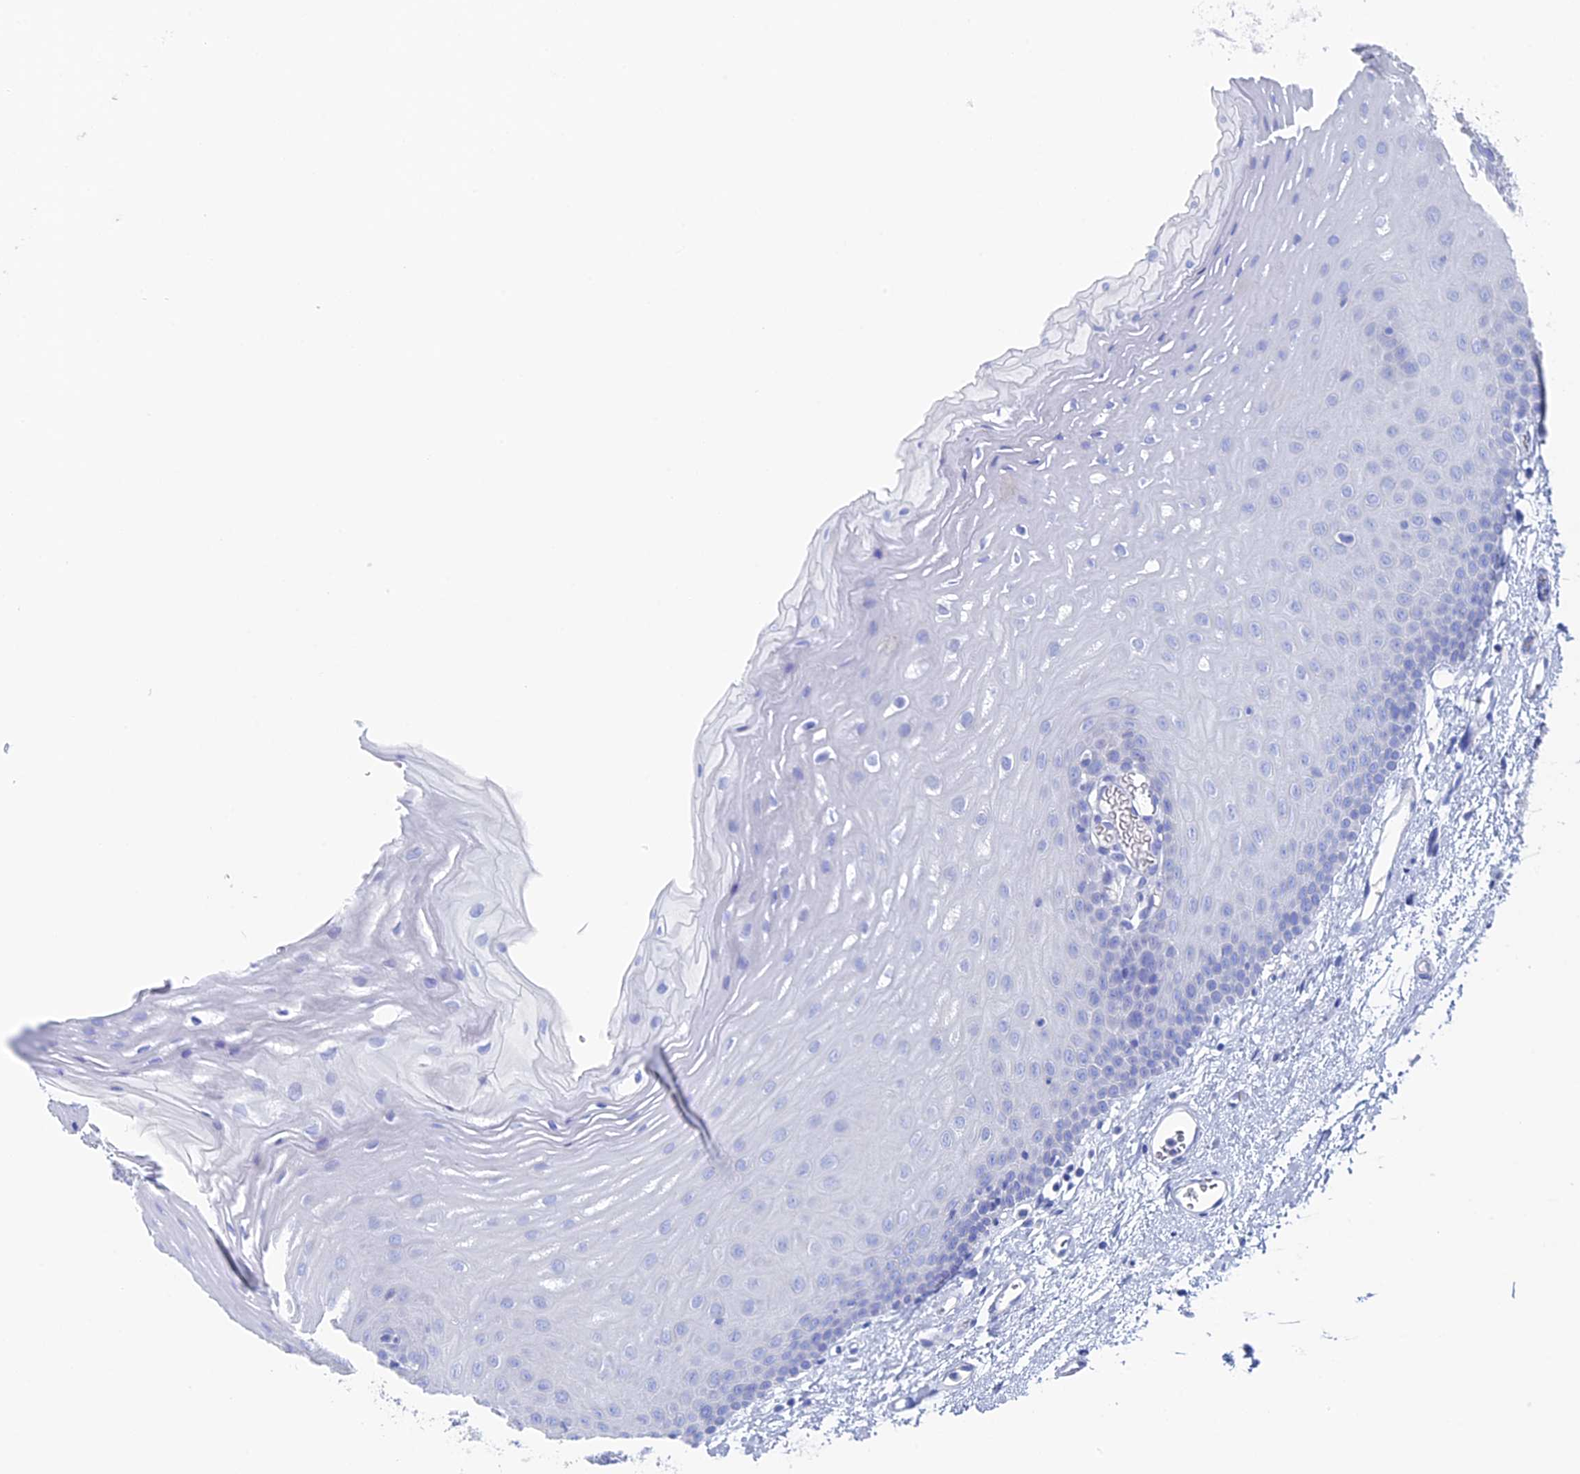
{"staining": {"intensity": "negative", "quantity": "none", "location": "none"}, "tissue": "oral mucosa", "cell_type": "Squamous epithelial cells", "image_type": "normal", "snomed": [{"axis": "morphology", "description": "Normal tissue, NOS"}, {"axis": "topography", "description": "Oral tissue"}], "caption": "Immunohistochemical staining of normal oral mucosa demonstrates no significant expression in squamous epithelial cells.", "gene": "UNC119", "patient": {"sex": "female", "age": 70}}